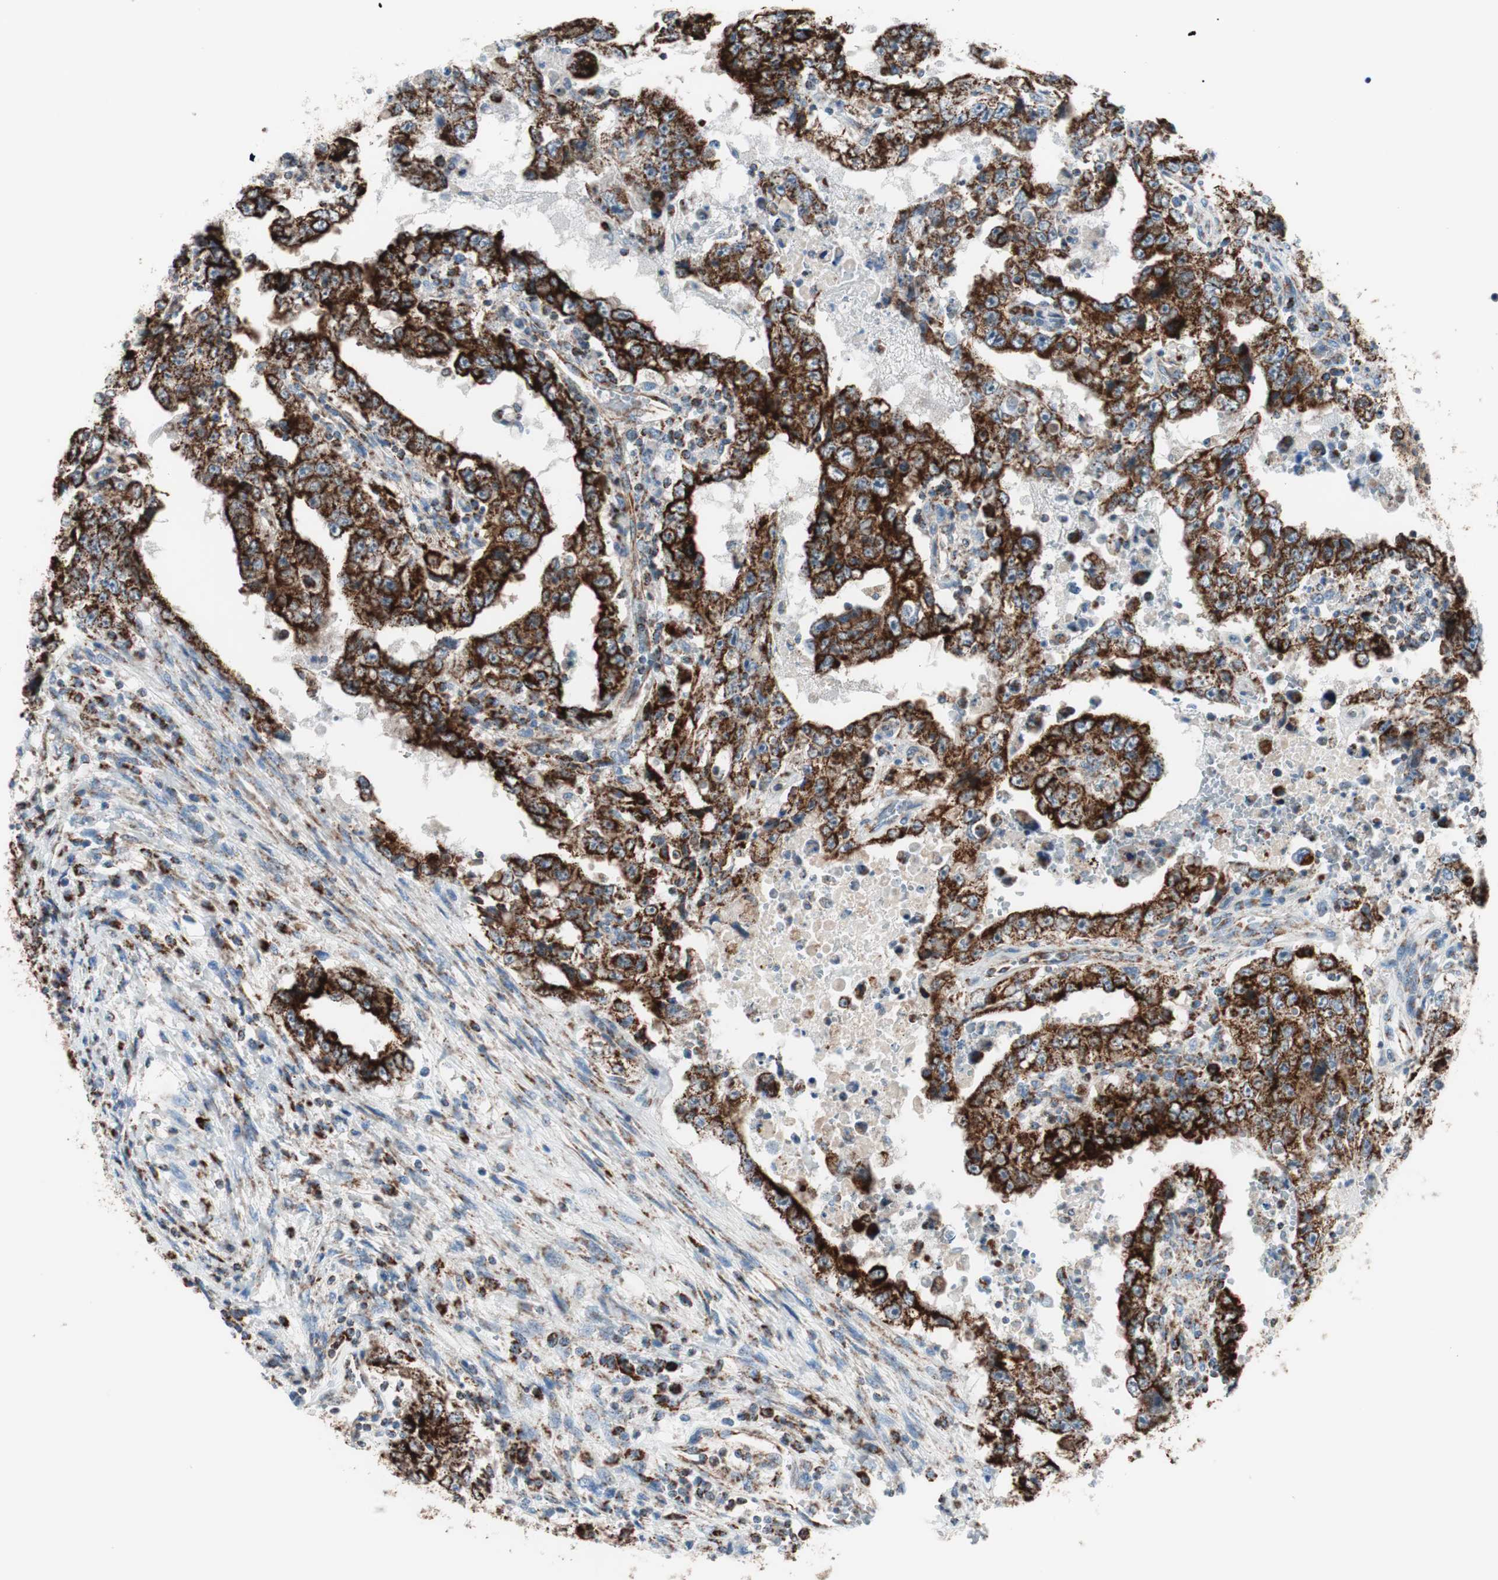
{"staining": {"intensity": "strong", "quantity": ">75%", "location": "cytoplasmic/membranous"}, "tissue": "testis cancer", "cell_type": "Tumor cells", "image_type": "cancer", "snomed": [{"axis": "morphology", "description": "Carcinoma, Embryonal, NOS"}, {"axis": "topography", "description": "Testis"}], "caption": "High-magnification brightfield microscopy of embryonal carcinoma (testis) stained with DAB (brown) and counterstained with hematoxylin (blue). tumor cells exhibit strong cytoplasmic/membranous positivity is seen in about>75% of cells. The protein of interest is stained brown, and the nuclei are stained in blue (DAB (3,3'-diaminobenzidine) IHC with brightfield microscopy, high magnification).", "gene": "TOMM20", "patient": {"sex": "male", "age": 26}}